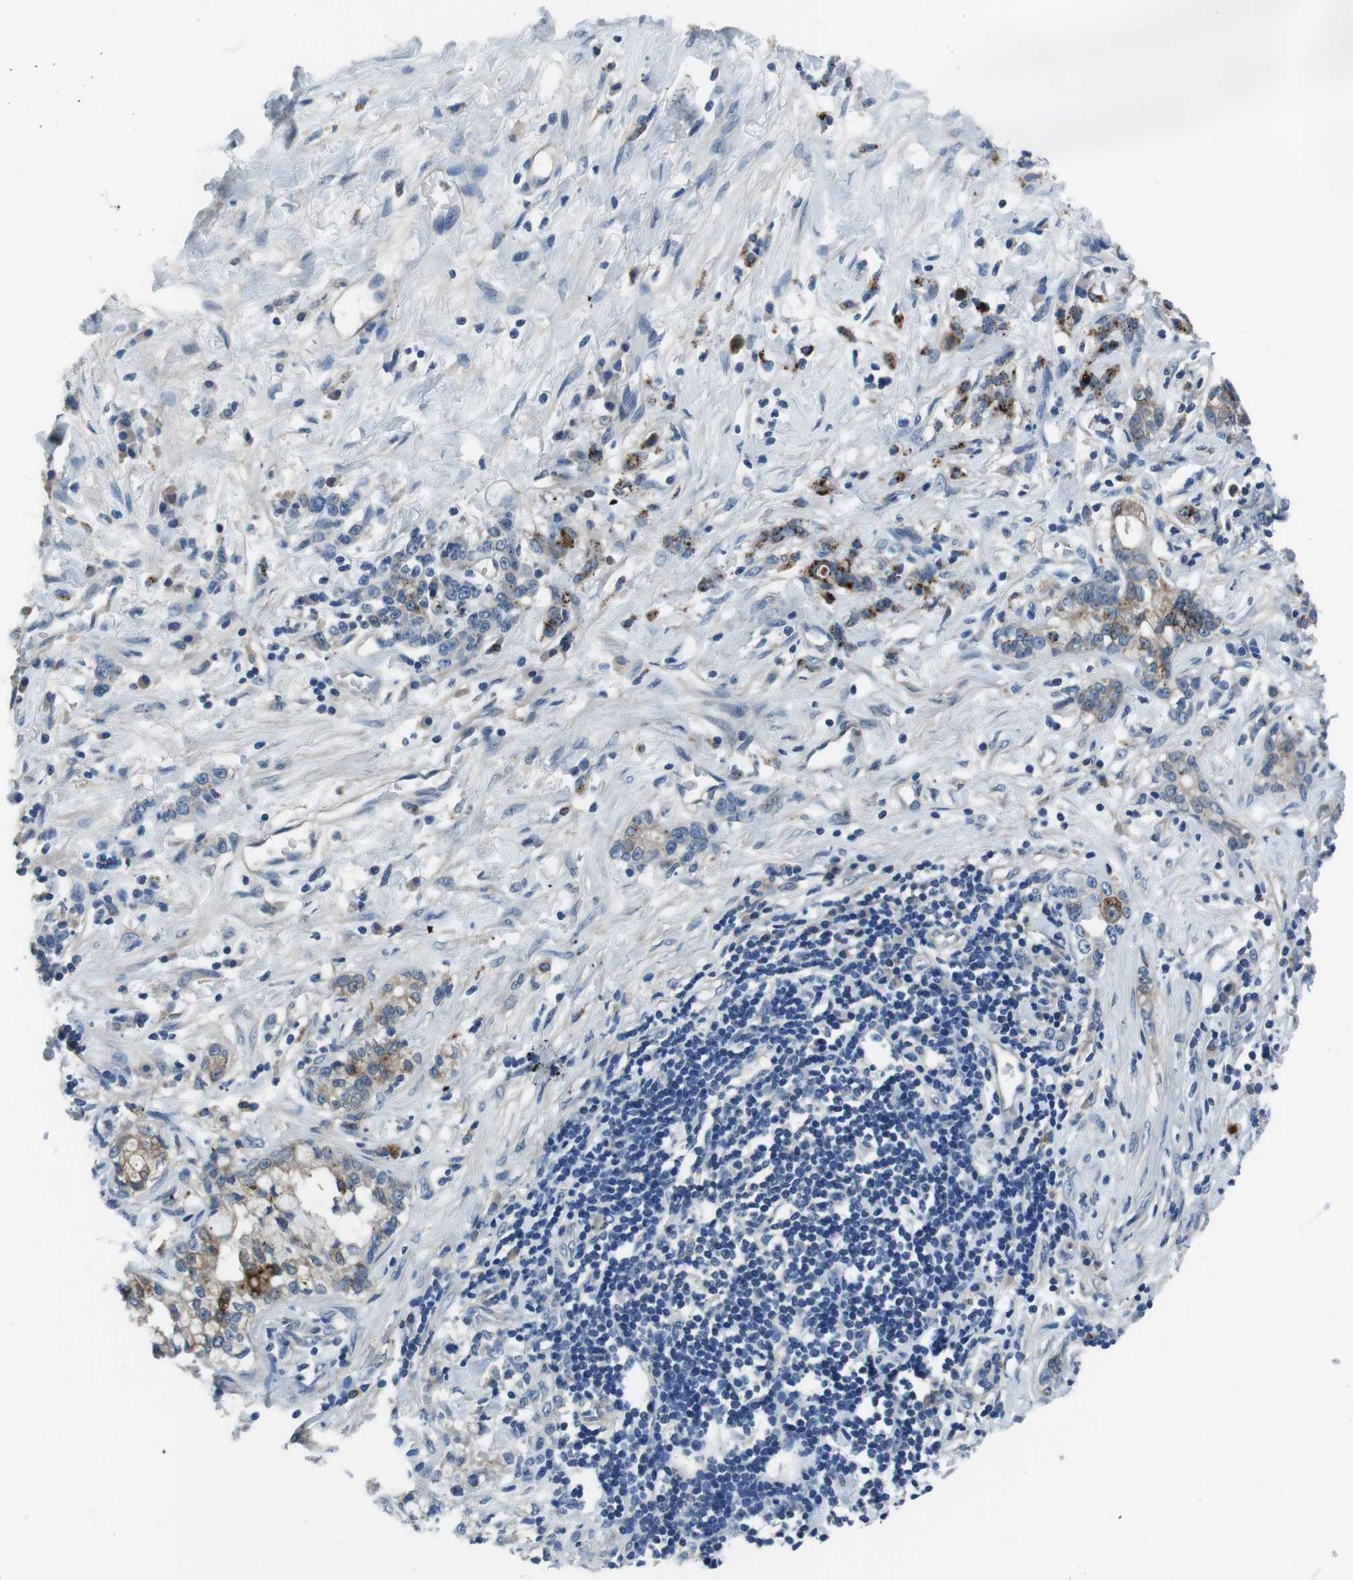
{"staining": {"intensity": "moderate", "quantity": "25%-75%", "location": "cytoplasmic/membranous"}, "tissue": "stomach cancer", "cell_type": "Tumor cells", "image_type": "cancer", "snomed": [{"axis": "morphology", "description": "Adenocarcinoma, NOS"}, {"axis": "topography", "description": "Stomach, lower"}], "caption": "A high-resolution histopathology image shows IHC staining of stomach cancer (adenocarcinoma), which exhibits moderate cytoplasmic/membranous positivity in about 25%-75% of tumor cells. Nuclei are stained in blue.", "gene": "TULP3", "patient": {"sex": "male", "age": 88}}